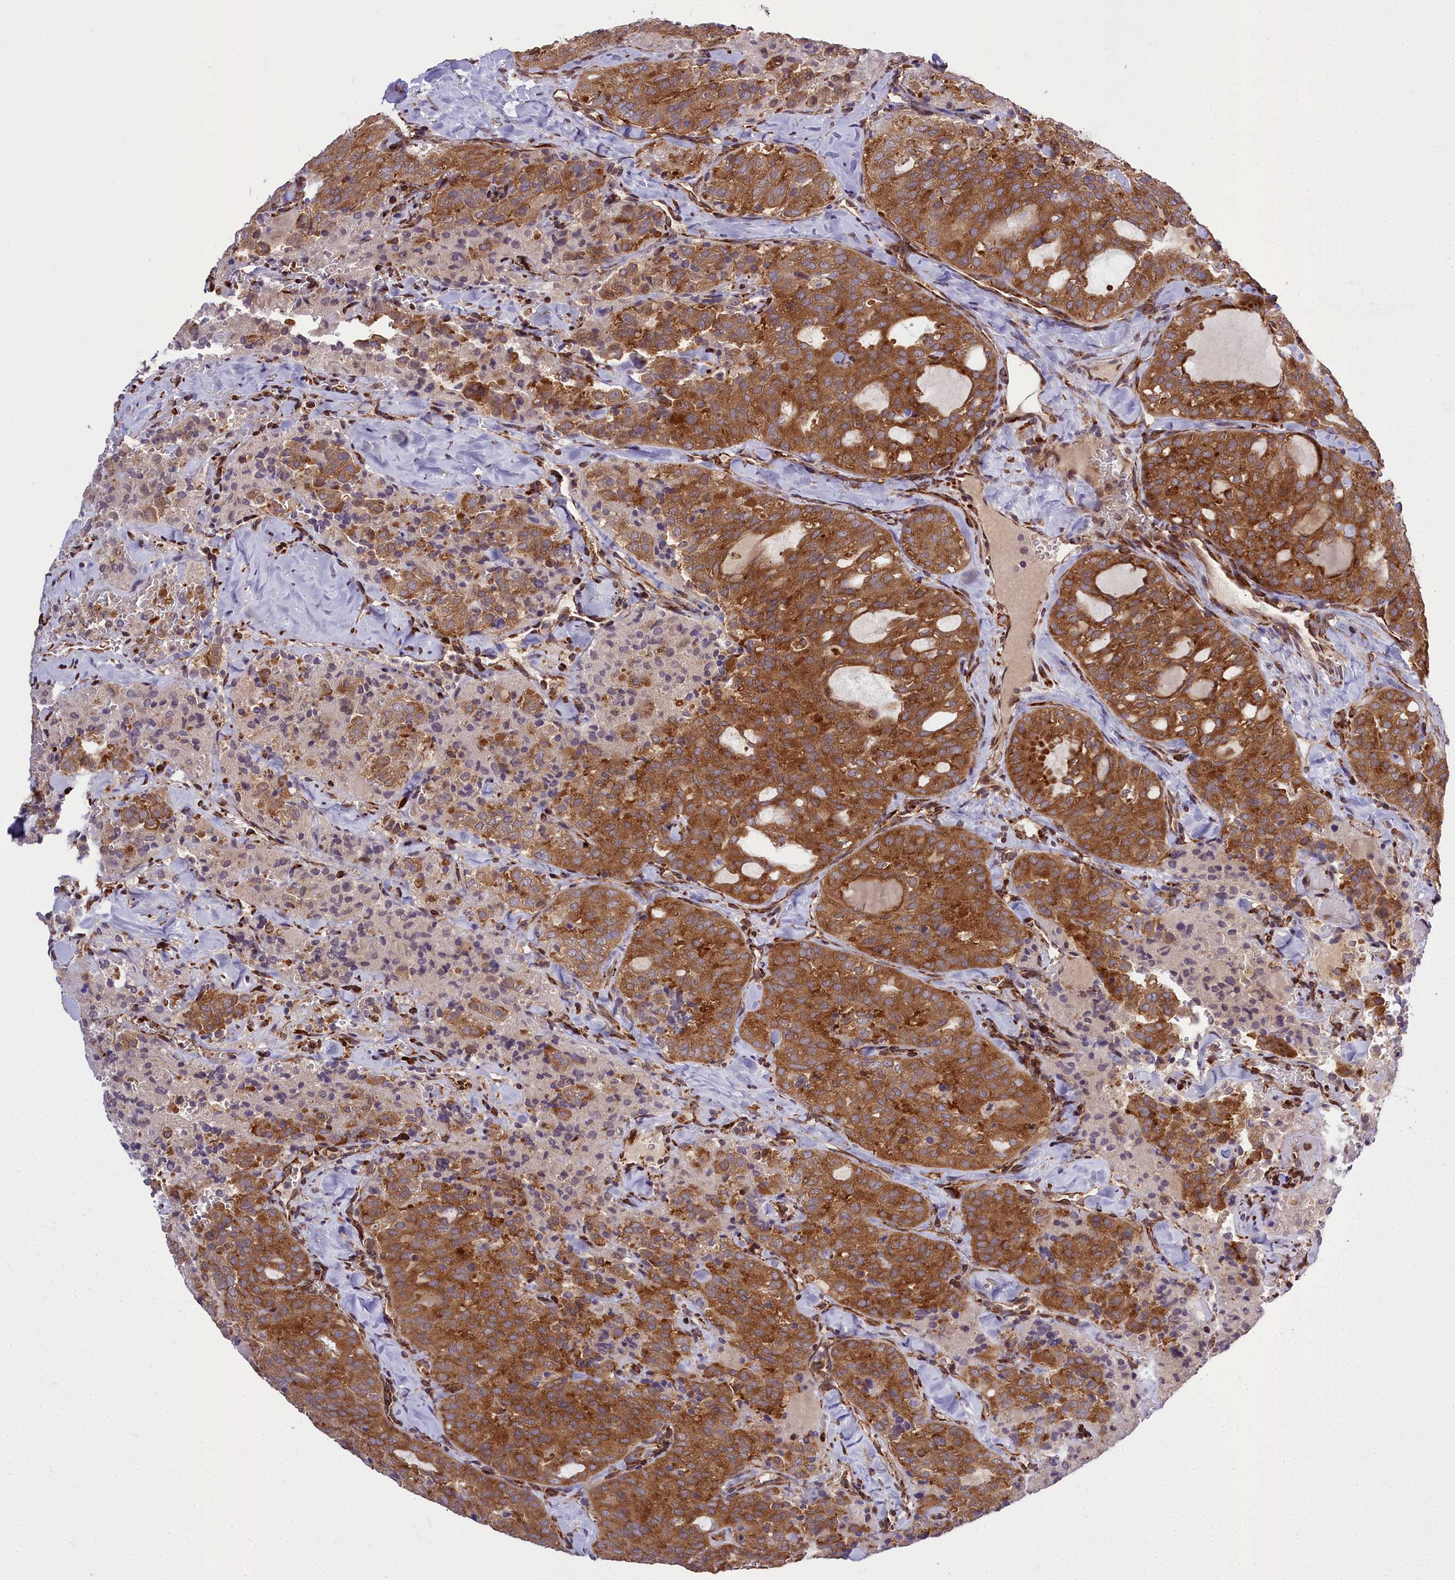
{"staining": {"intensity": "strong", "quantity": "25%-75%", "location": "cytoplasmic/membranous"}, "tissue": "thyroid cancer", "cell_type": "Tumor cells", "image_type": "cancer", "snomed": [{"axis": "morphology", "description": "Follicular adenoma carcinoma, NOS"}, {"axis": "topography", "description": "Thyroid gland"}], "caption": "Protein staining shows strong cytoplasmic/membranous positivity in about 25%-75% of tumor cells in thyroid cancer (follicular adenoma carcinoma). Nuclei are stained in blue.", "gene": "DHCR7", "patient": {"sex": "male", "age": 75}}